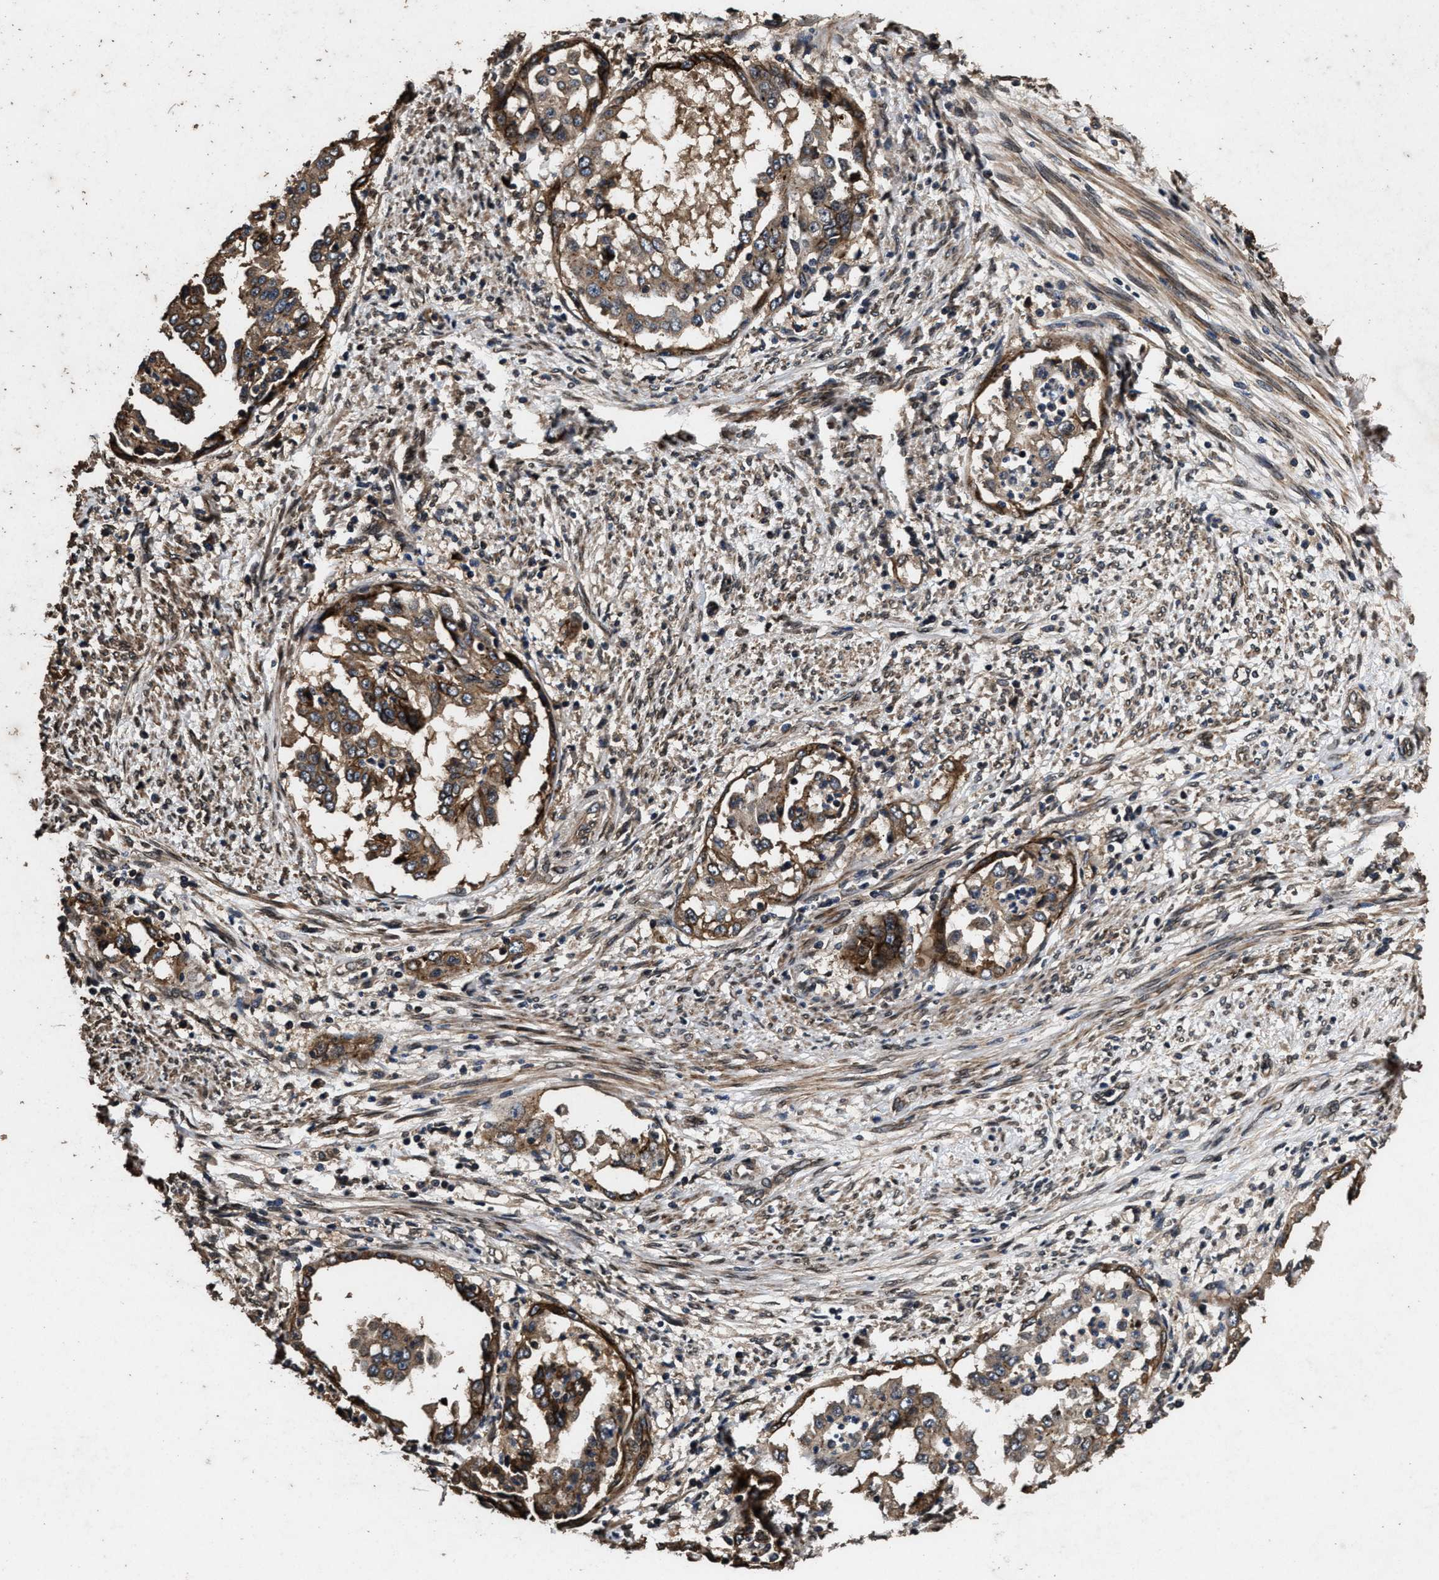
{"staining": {"intensity": "moderate", "quantity": ">75%", "location": "cytoplasmic/membranous"}, "tissue": "endometrial cancer", "cell_type": "Tumor cells", "image_type": "cancer", "snomed": [{"axis": "morphology", "description": "Adenocarcinoma, NOS"}, {"axis": "topography", "description": "Endometrium"}], "caption": "Immunohistochemical staining of human endometrial cancer demonstrates moderate cytoplasmic/membranous protein positivity in approximately >75% of tumor cells. The staining was performed using DAB, with brown indicating positive protein expression. Nuclei are stained blue with hematoxylin.", "gene": "ACCS", "patient": {"sex": "female", "age": 85}}